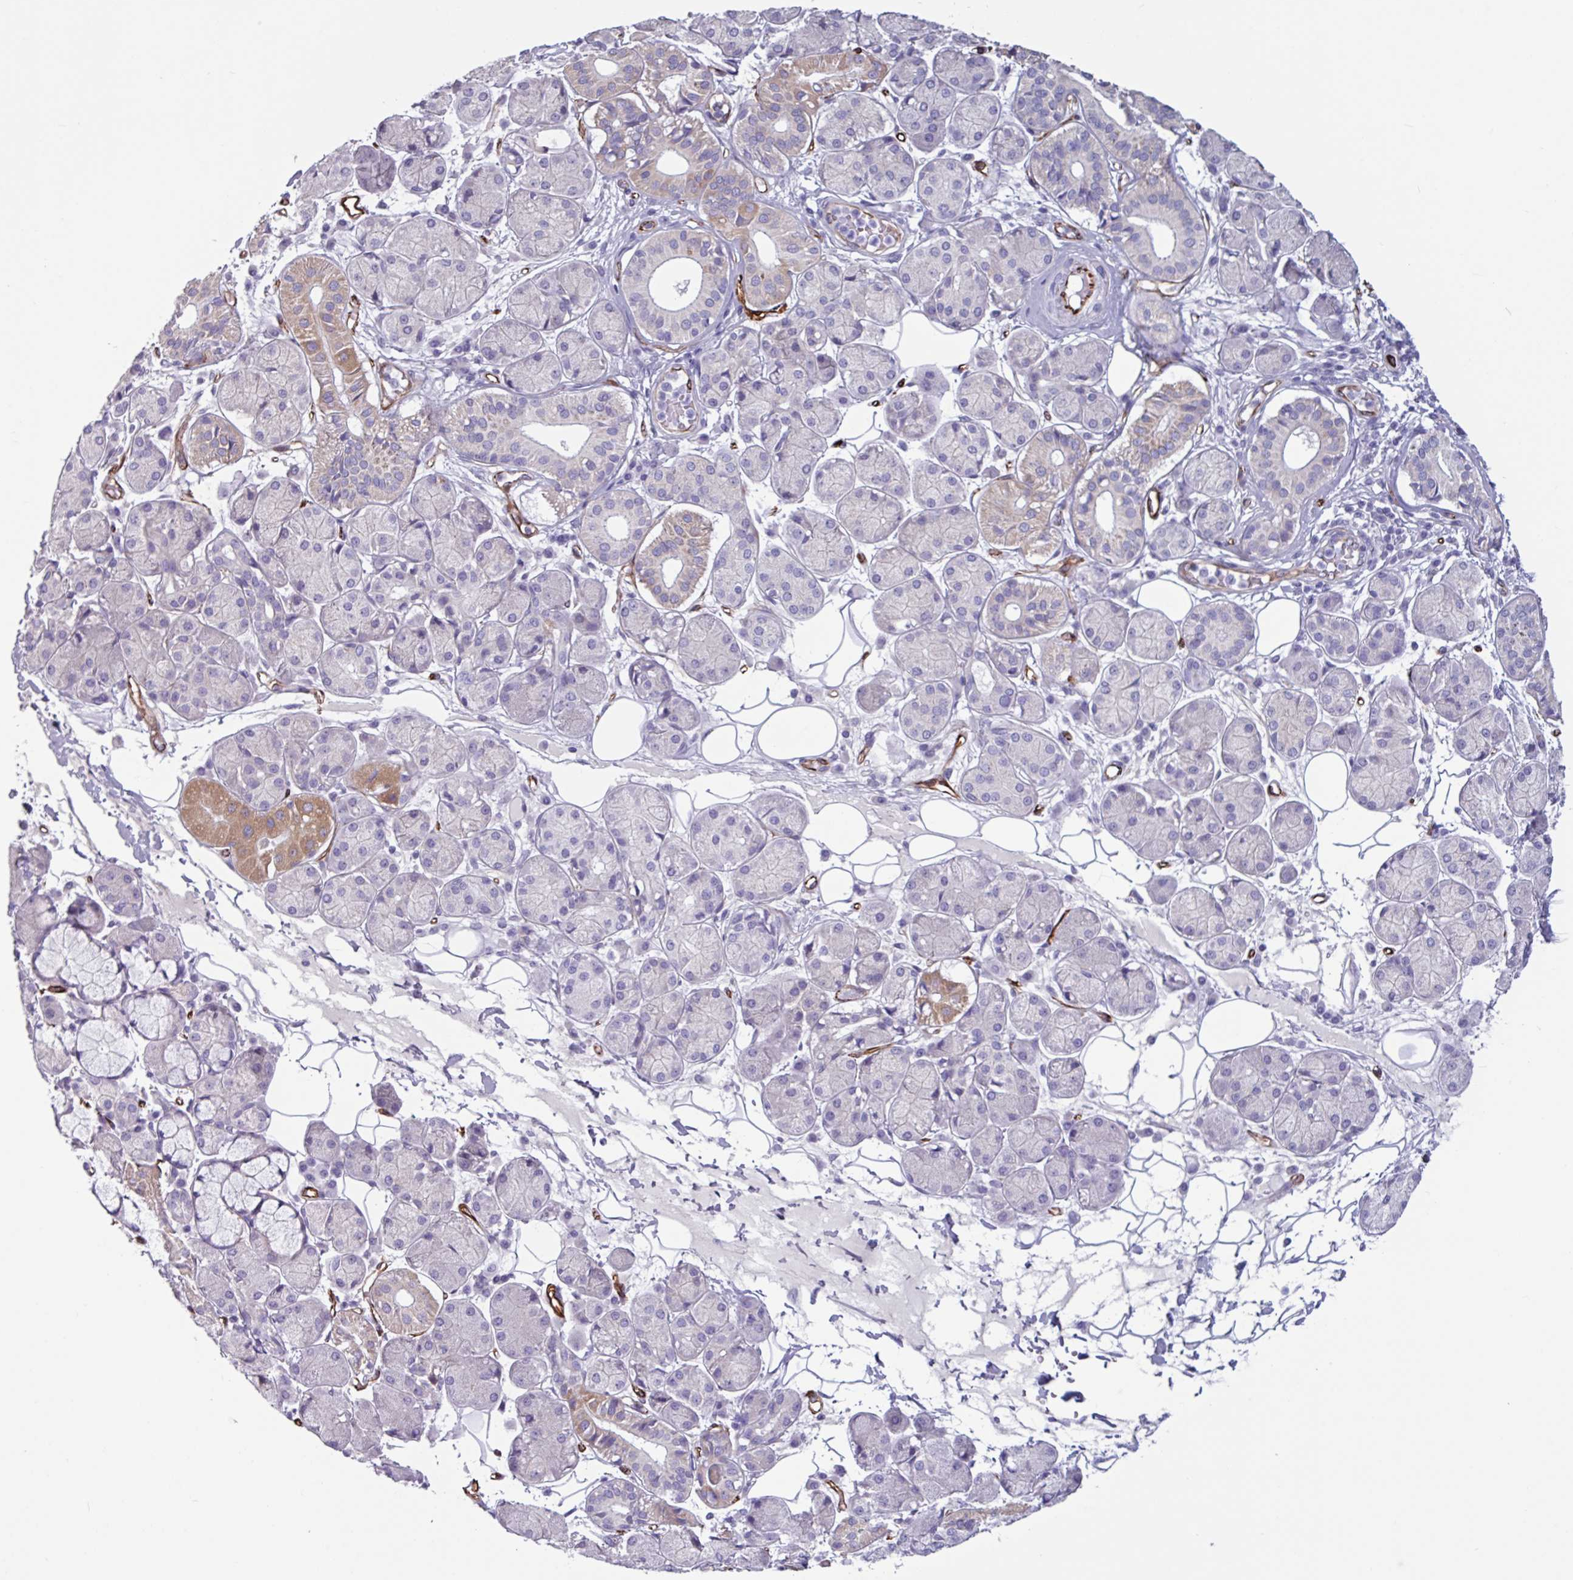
{"staining": {"intensity": "negative", "quantity": "none", "location": "none"}, "tissue": "salivary gland", "cell_type": "Glandular cells", "image_type": "normal", "snomed": [{"axis": "morphology", "description": "Squamous cell carcinoma, NOS"}, {"axis": "topography", "description": "Skin"}, {"axis": "topography", "description": "Head-Neck"}], "caption": "DAB immunohistochemical staining of benign salivary gland reveals no significant expression in glandular cells.", "gene": "BTD", "patient": {"sex": "male", "age": 80}}